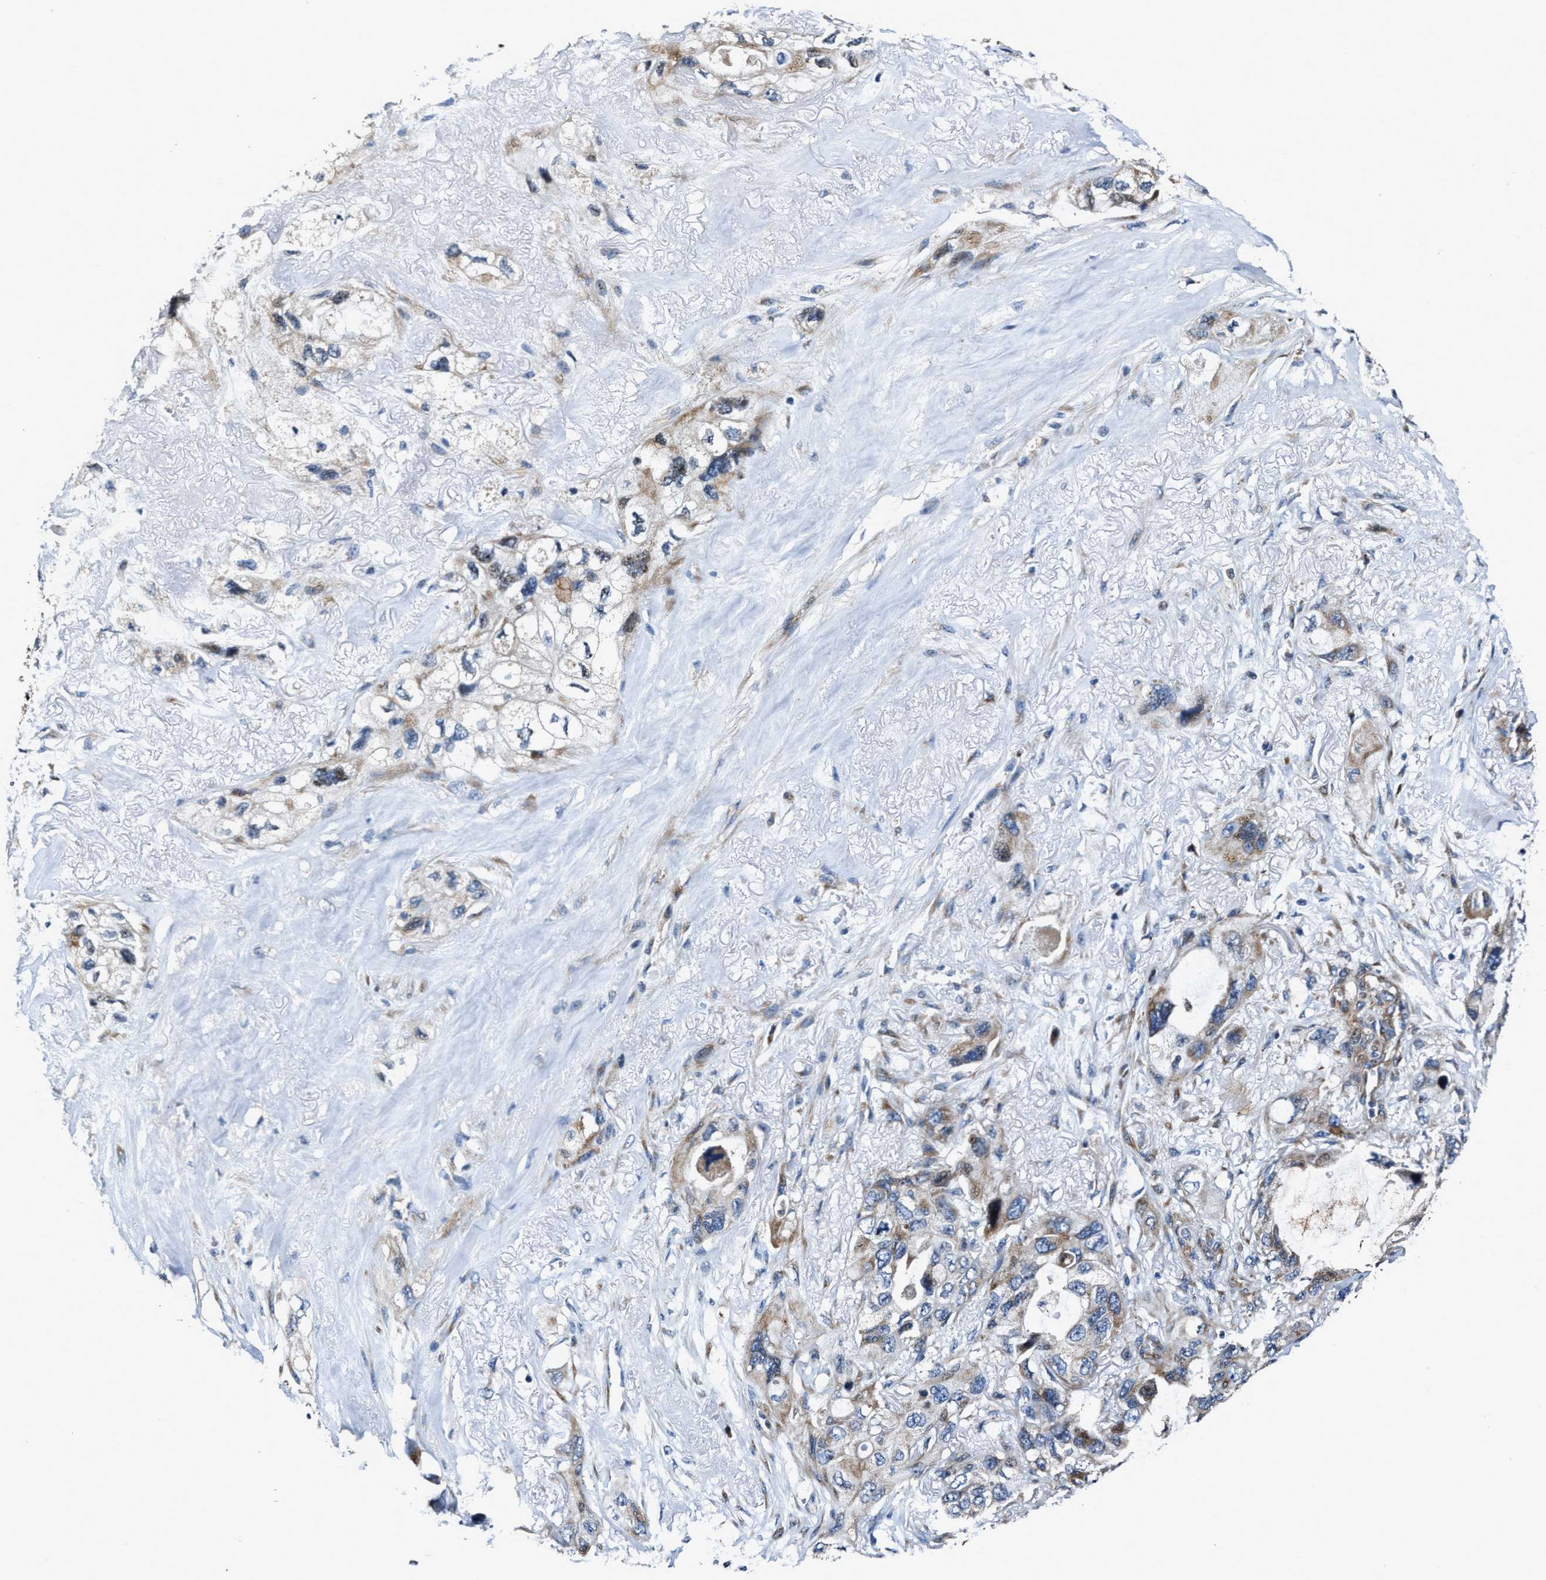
{"staining": {"intensity": "moderate", "quantity": "25%-75%", "location": "cytoplasmic/membranous"}, "tissue": "lung cancer", "cell_type": "Tumor cells", "image_type": "cancer", "snomed": [{"axis": "morphology", "description": "Squamous cell carcinoma, NOS"}, {"axis": "topography", "description": "Lung"}], "caption": "A brown stain highlights moderate cytoplasmic/membranous staining of a protein in human lung cancer tumor cells.", "gene": "PTAR1", "patient": {"sex": "female", "age": 73}}